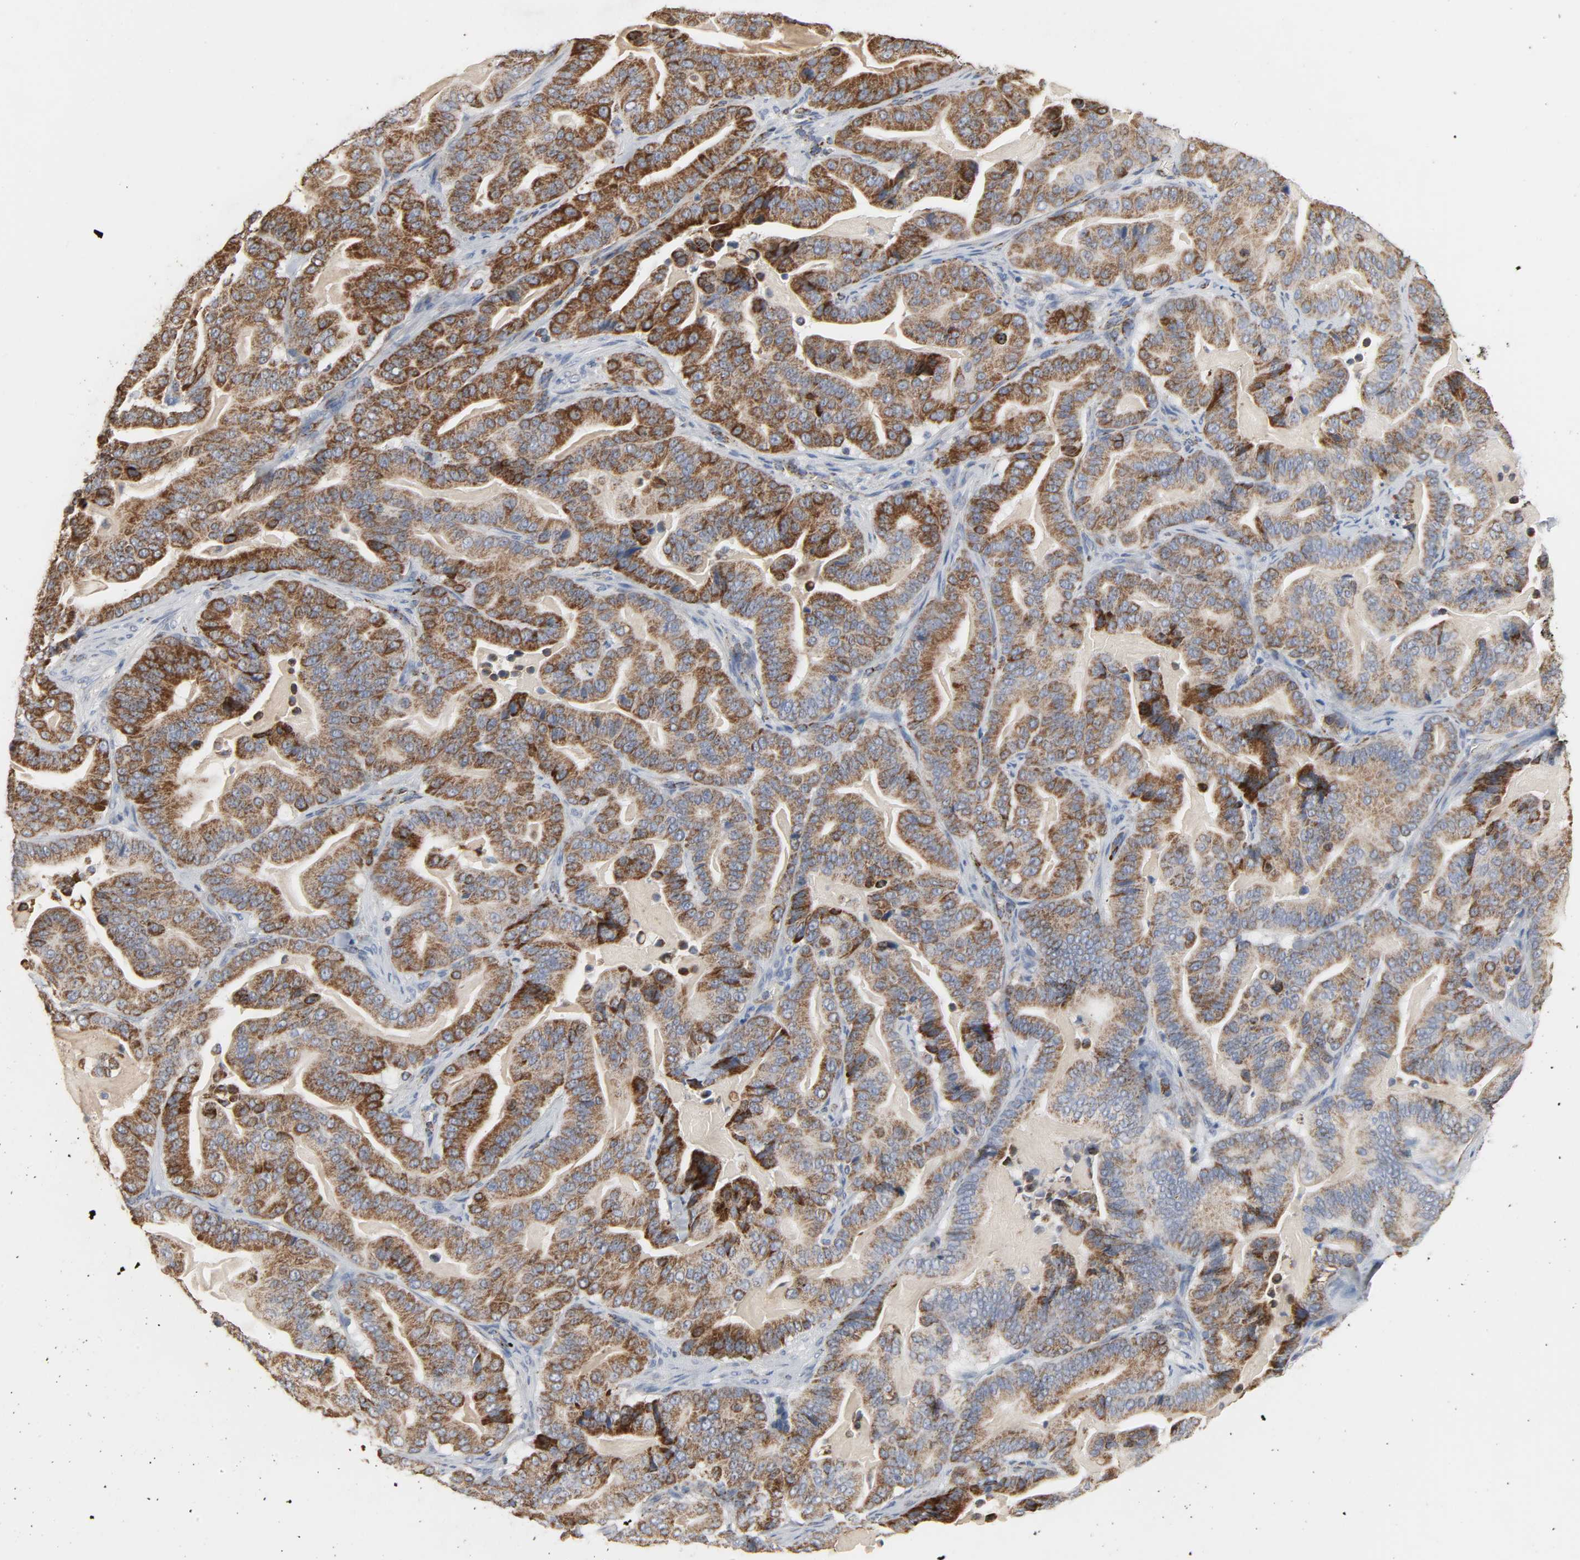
{"staining": {"intensity": "moderate", "quantity": ">75%", "location": "cytoplasmic/membranous"}, "tissue": "pancreatic cancer", "cell_type": "Tumor cells", "image_type": "cancer", "snomed": [{"axis": "morphology", "description": "Adenocarcinoma, NOS"}, {"axis": "topography", "description": "Pancreas"}], "caption": "Adenocarcinoma (pancreatic) stained with immunohistochemistry reveals moderate cytoplasmic/membranous positivity in about >75% of tumor cells.", "gene": "ACAT1", "patient": {"sex": "male", "age": 63}}